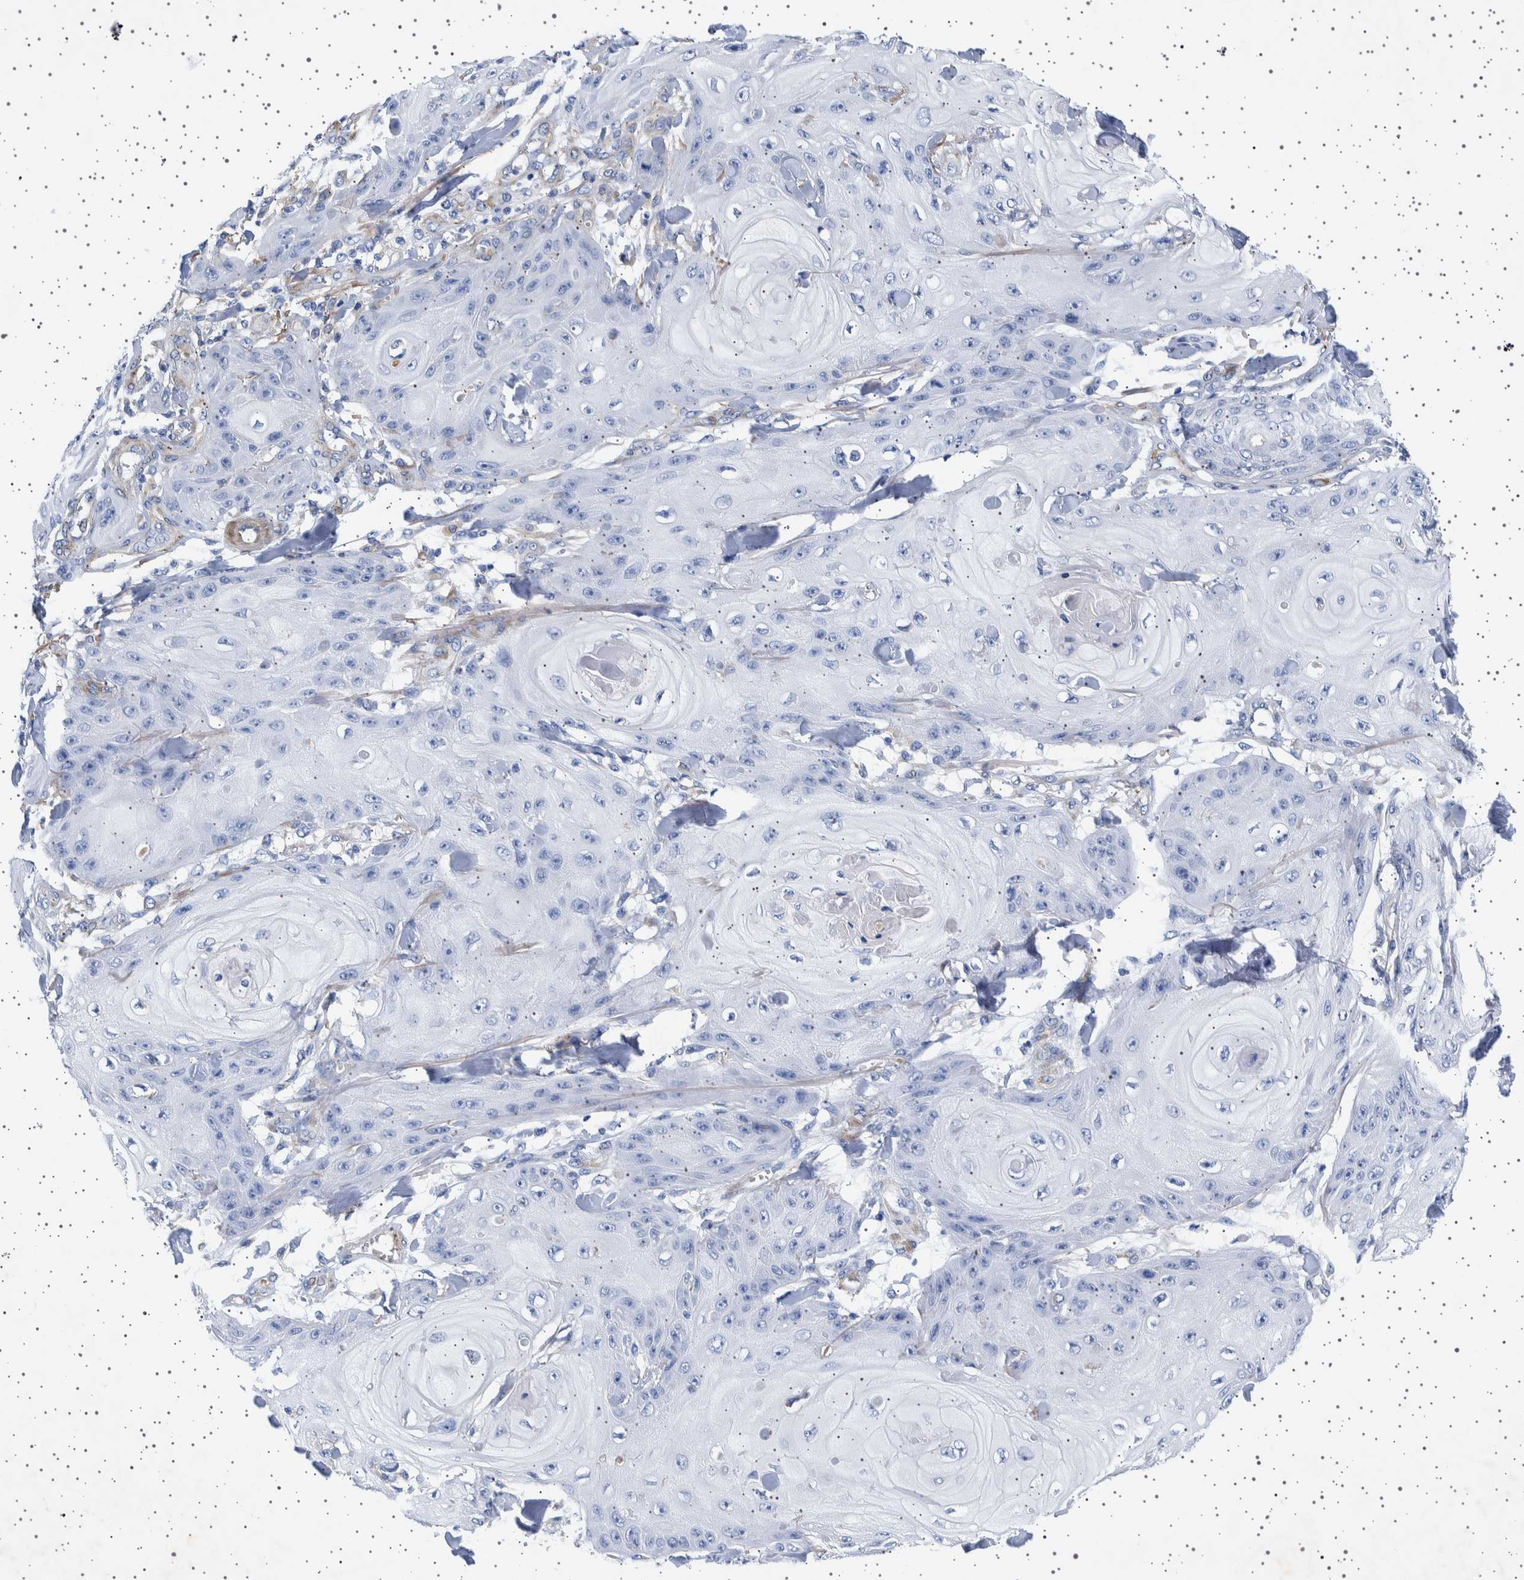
{"staining": {"intensity": "negative", "quantity": "none", "location": "none"}, "tissue": "skin cancer", "cell_type": "Tumor cells", "image_type": "cancer", "snomed": [{"axis": "morphology", "description": "Squamous cell carcinoma, NOS"}, {"axis": "topography", "description": "Skin"}], "caption": "Immunohistochemical staining of human skin cancer displays no significant positivity in tumor cells.", "gene": "SEPTIN4", "patient": {"sex": "male", "age": 74}}